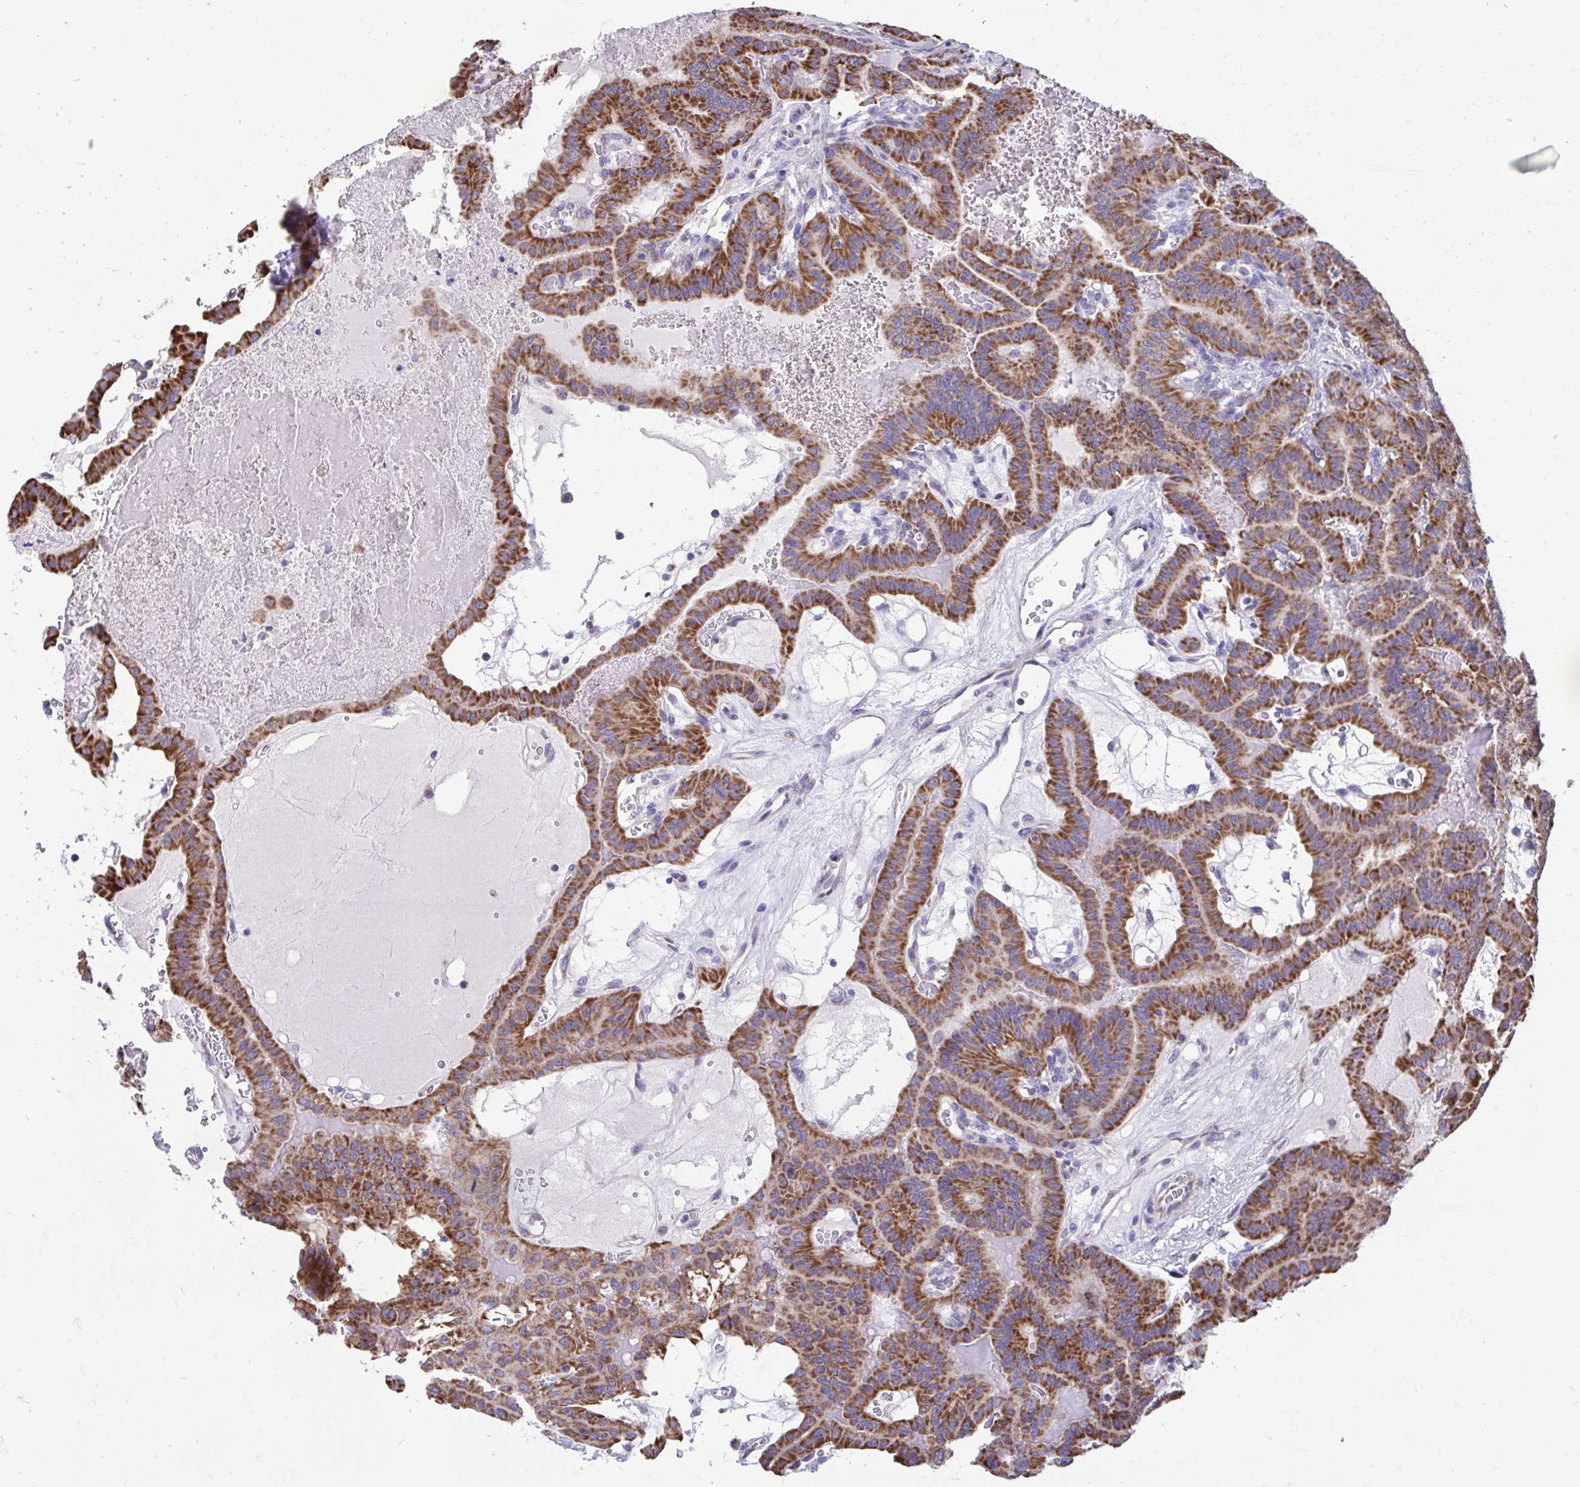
{"staining": {"intensity": "strong", "quantity": ">75%", "location": "cytoplasmic/membranous"}, "tissue": "thyroid cancer", "cell_type": "Tumor cells", "image_type": "cancer", "snomed": [{"axis": "morphology", "description": "Papillary adenocarcinoma, NOS"}, {"axis": "topography", "description": "Thyroid gland"}], "caption": "Immunohistochemical staining of human thyroid cancer reveals high levels of strong cytoplasmic/membranous protein positivity in approximately >75% of tumor cells.", "gene": "LINGO4", "patient": {"sex": "male", "age": 87}}